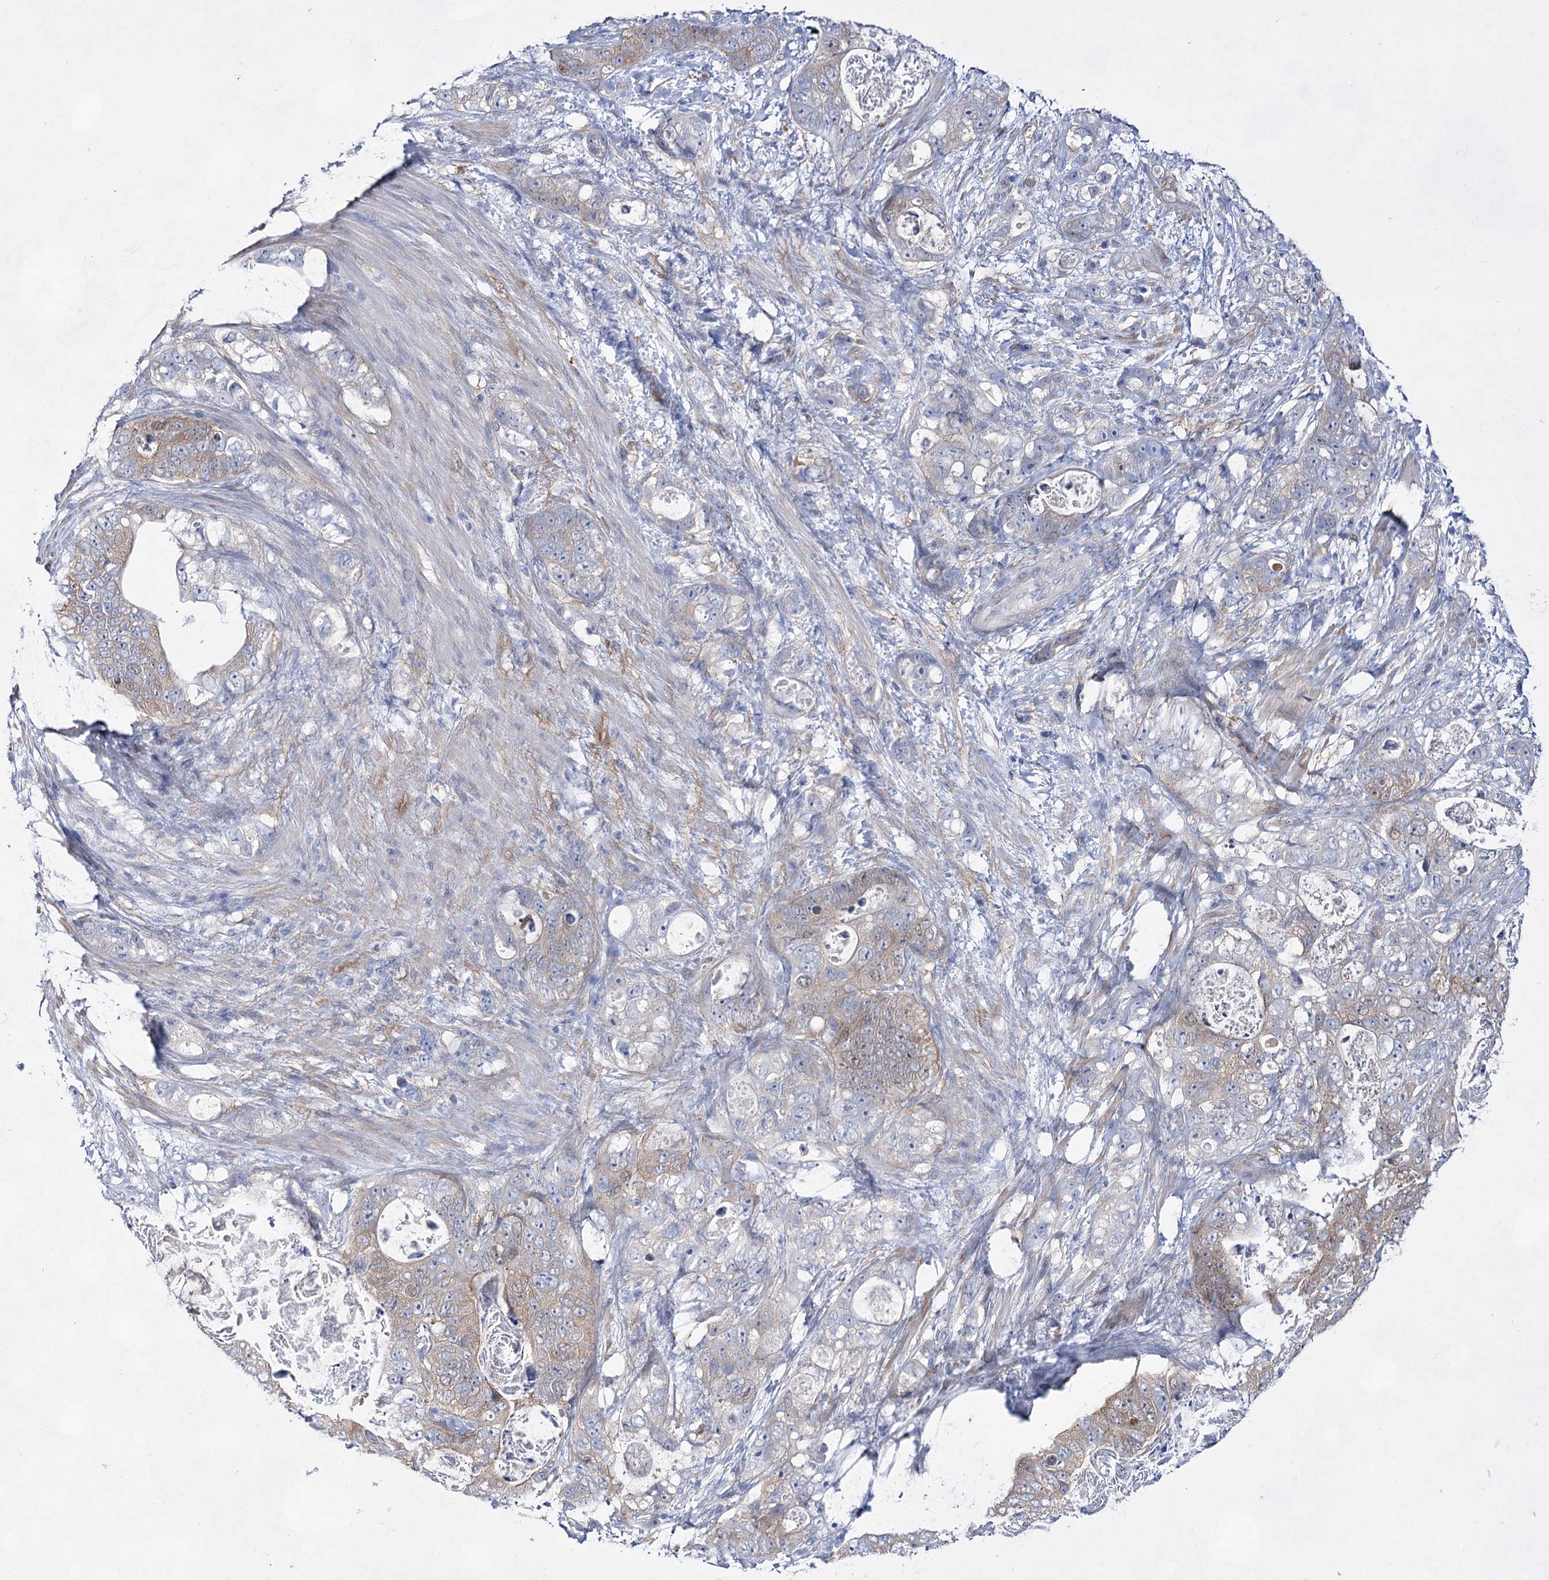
{"staining": {"intensity": "weak", "quantity": "<25%", "location": "cytoplasmic/membranous"}, "tissue": "stomach cancer", "cell_type": "Tumor cells", "image_type": "cancer", "snomed": [{"axis": "morphology", "description": "Normal tissue, NOS"}, {"axis": "morphology", "description": "Adenocarcinoma, NOS"}, {"axis": "topography", "description": "Stomach"}], "caption": "The IHC image has no significant staining in tumor cells of stomach adenocarcinoma tissue.", "gene": "UGDH", "patient": {"sex": "female", "age": 89}}